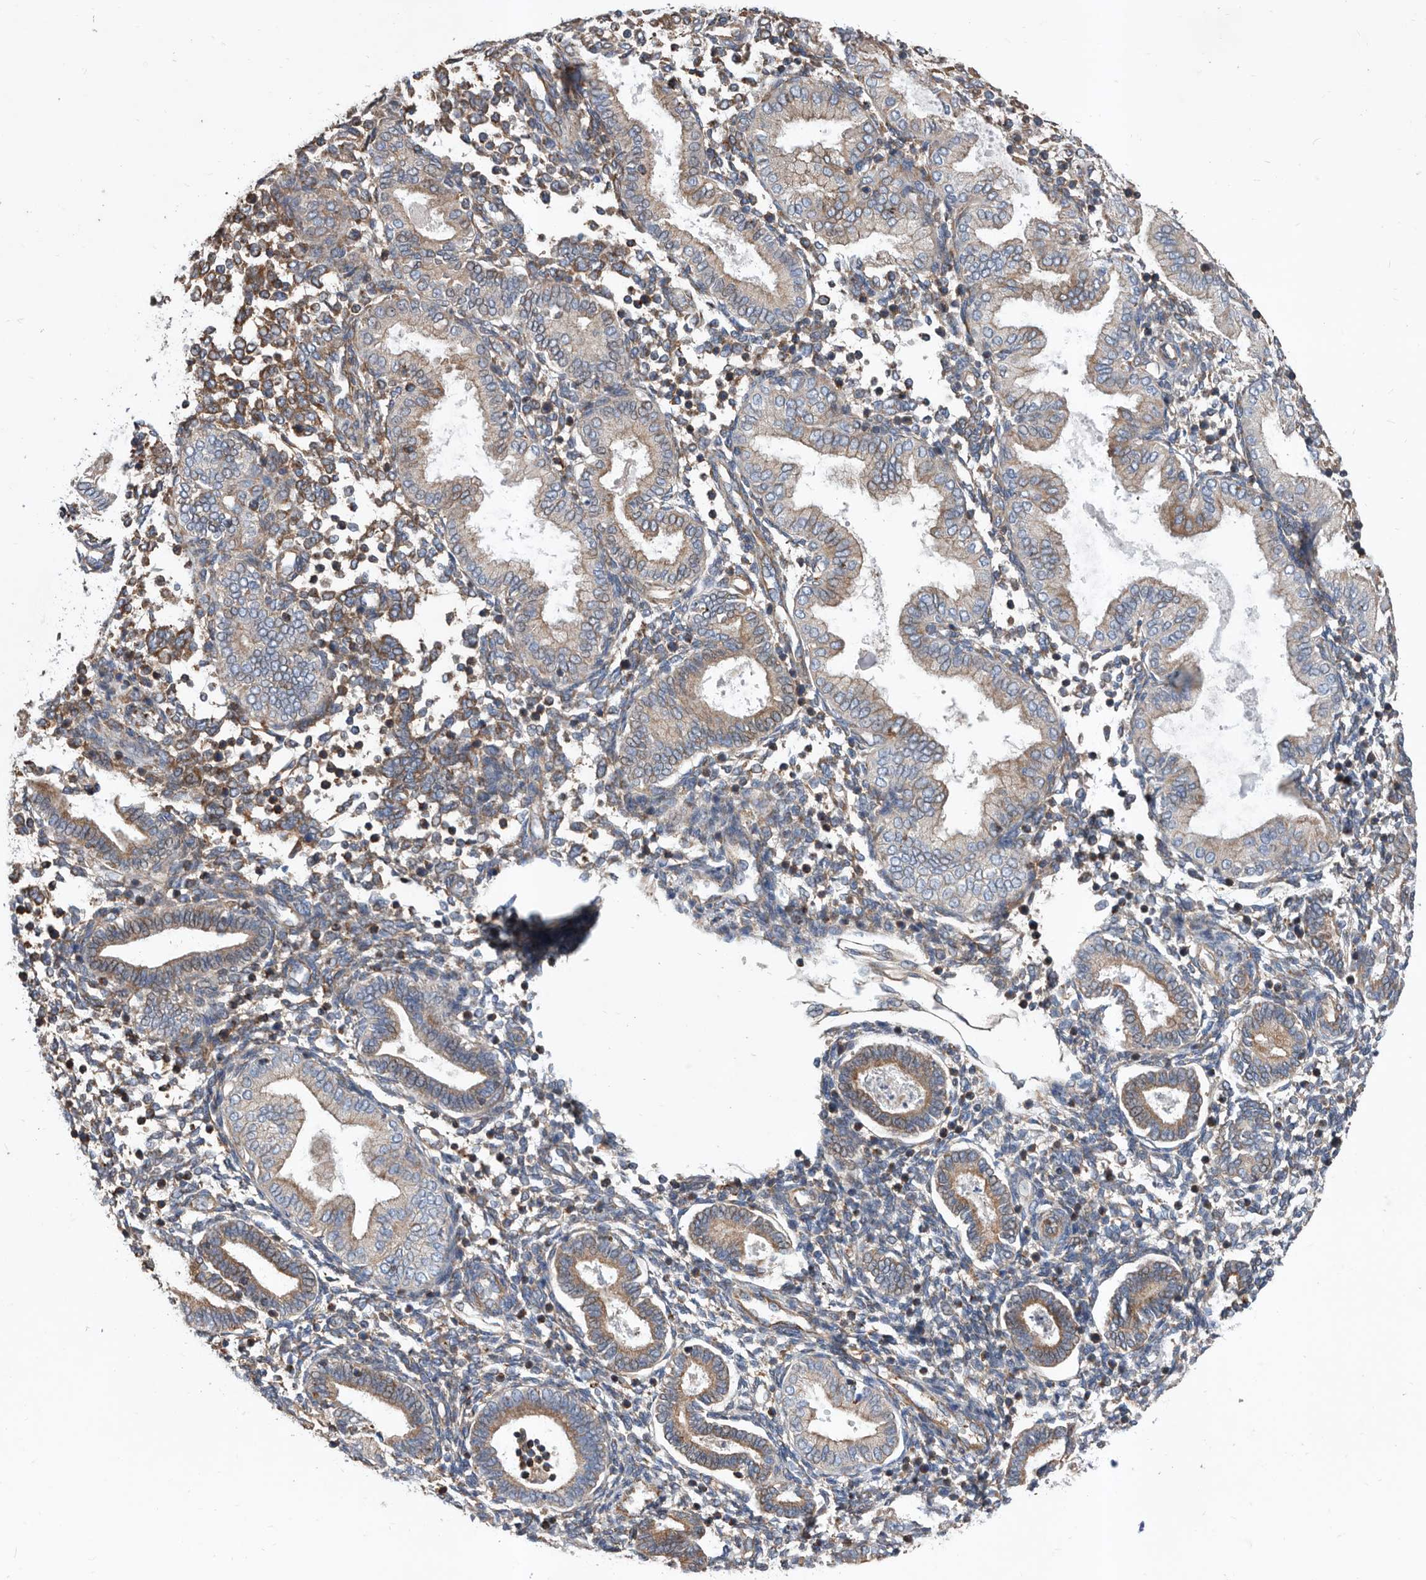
{"staining": {"intensity": "weak", "quantity": "<25%", "location": "cytoplasmic/membranous"}, "tissue": "endometrium", "cell_type": "Cells in endometrial stroma", "image_type": "normal", "snomed": [{"axis": "morphology", "description": "Normal tissue, NOS"}, {"axis": "topography", "description": "Endometrium"}], "caption": "DAB (3,3'-diaminobenzidine) immunohistochemical staining of unremarkable endometrium displays no significant positivity in cells in endometrial stroma. (Brightfield microscopy of DAB (3,3'-diaminobenzidine) immunohistochemistry (IHC) at high magnification).", "gene": "ATP13A3", "patient": {"sex": "female", "age": 53}}